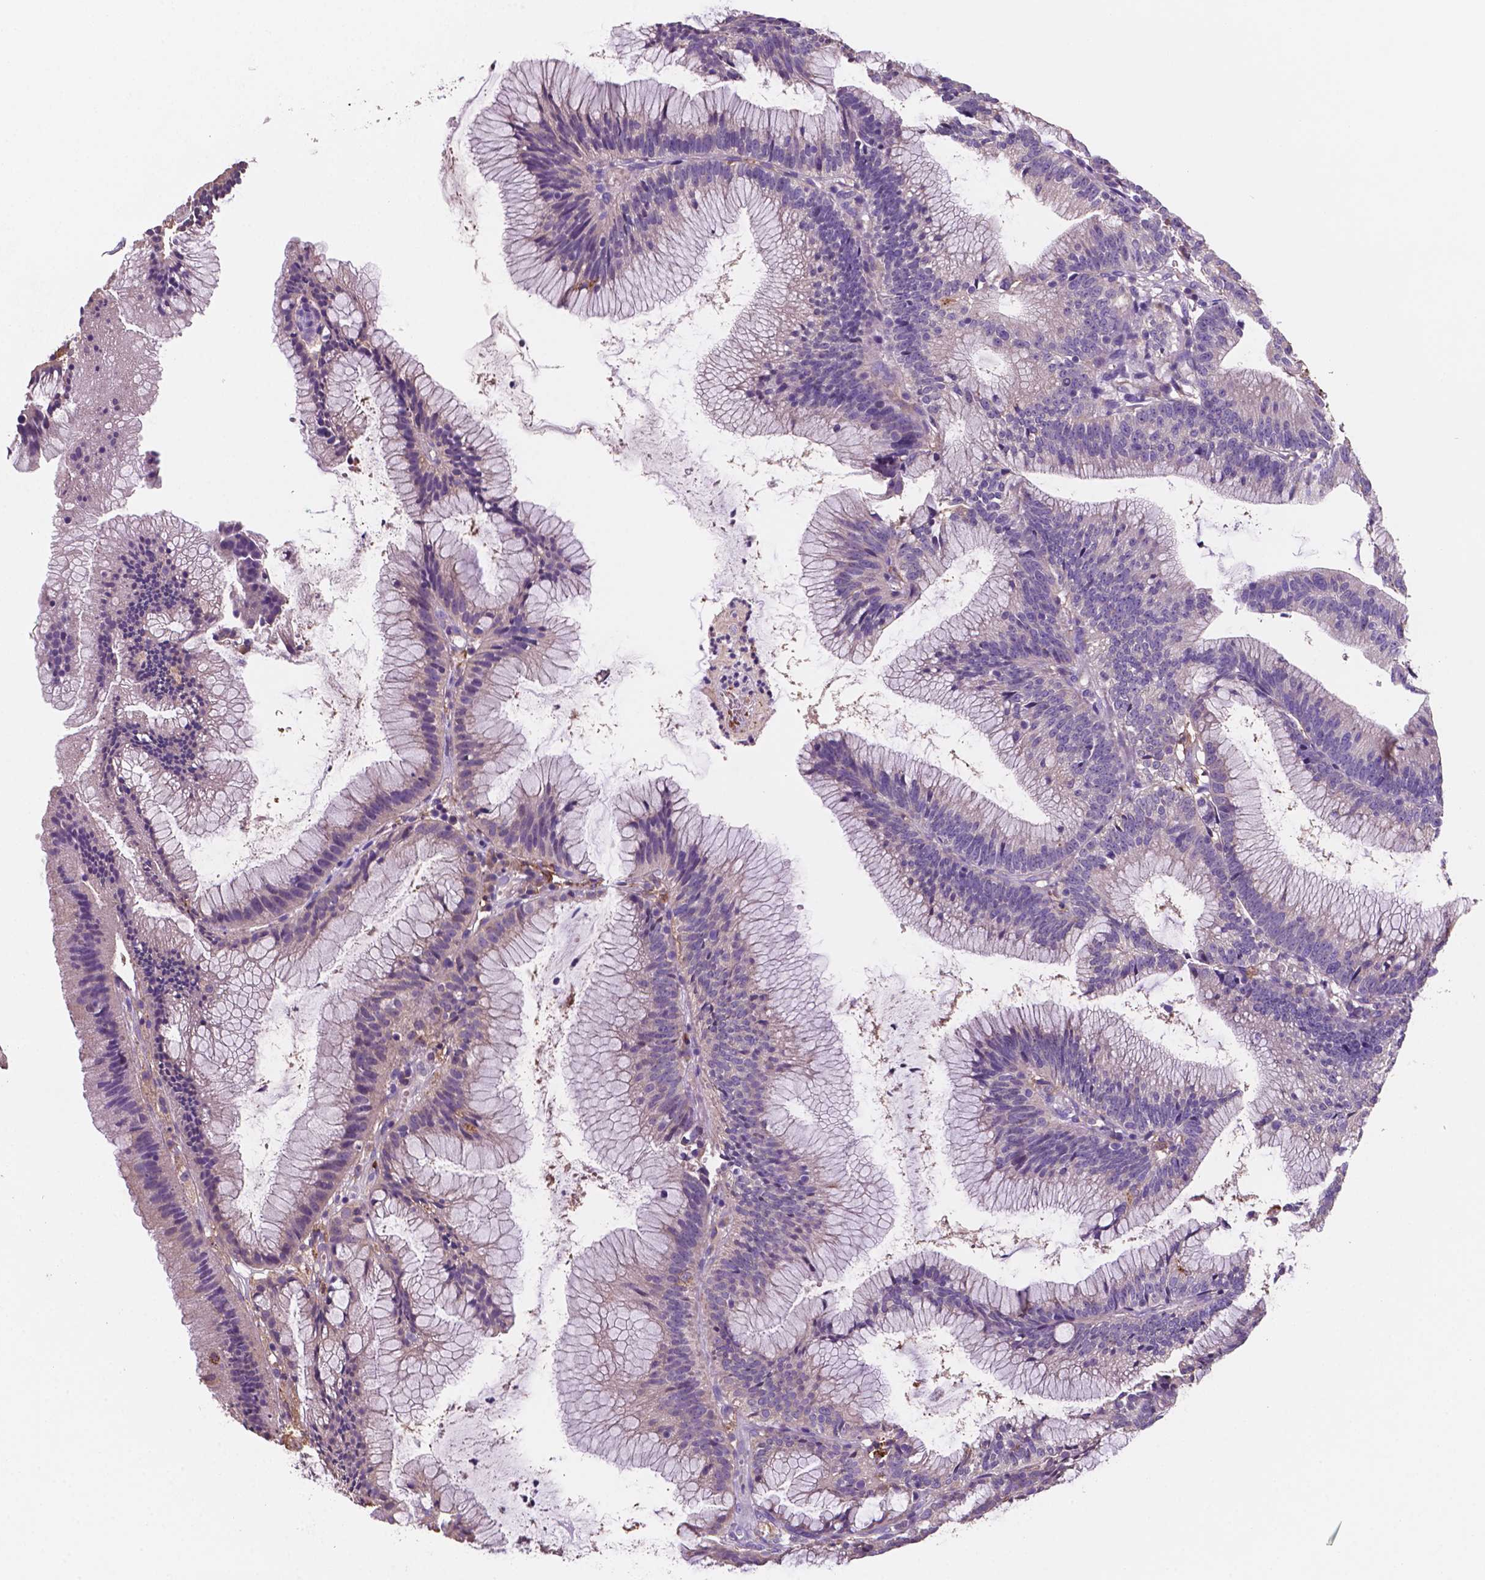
{"staining": {"intensity": "negative", "quantity": "none", "location": "none"}, "tissue": "colorectal cancer", "cell_type": "Tumor cells", "image_type": "cancer", "snomed": [{"axis": "morphology", "description": "Adenocarcinoma, NOS"}, {"axis": "topography", "description": "Colon"}], "caption": "The histopathology image exhibits no staining of tumor cells in adenocarcinoma (colorectal).", "gene": "MKRN2OS", "patient": {"sex": "female", "age": 78}}